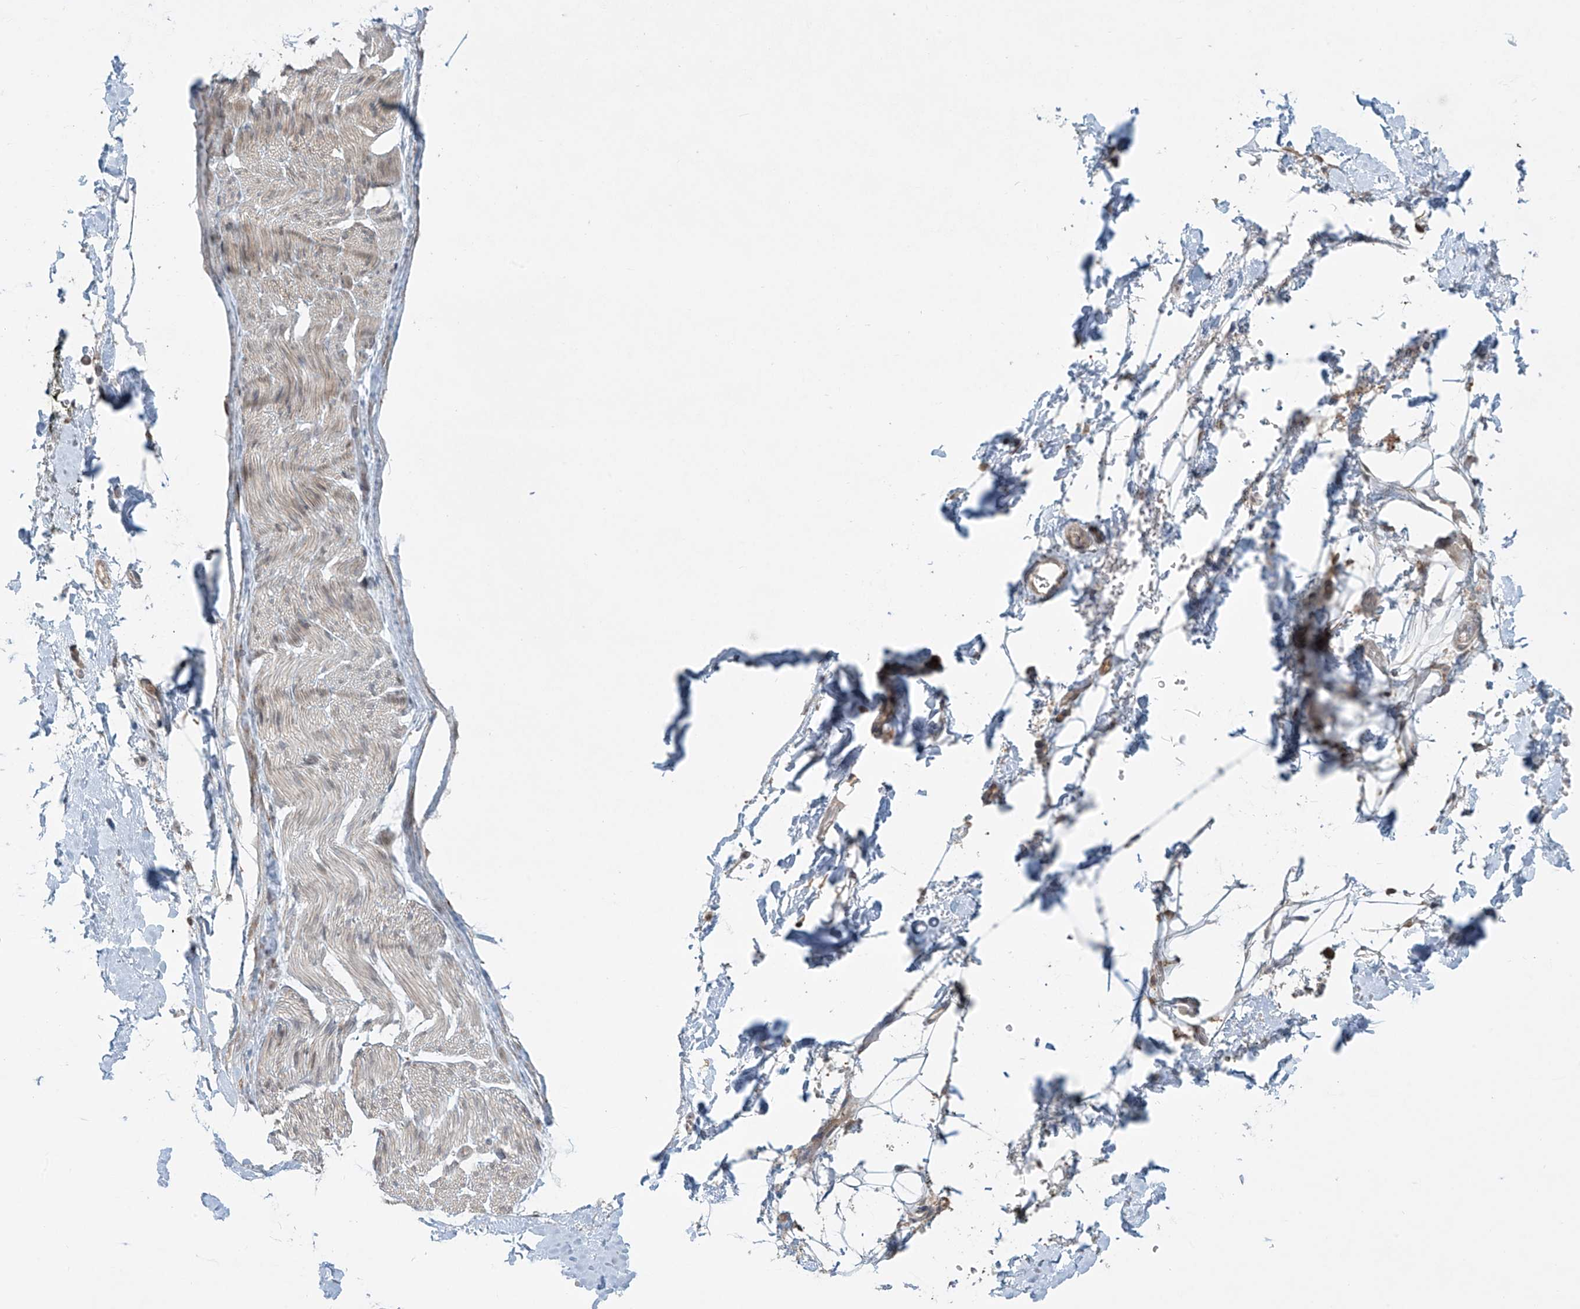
{"staining": {"intensity": "negative", "quantity": "none", "location": "none"}, "tissue": "adipose tissue", "cell_type": "Adipocytes", "image_type": "normal", "snomed": [{"axis": "morphology", "description": "Normal tissue, NOS"}, {"axis": "morphology", "description": "Adenocarcinoma, NOS"}, {"axis": "topography", "description": "Pancreas"}, {"axis": "topography", "description": "Peripheral nerve tissue"}], "caption": "The immunohistochemistry (IHC) image has no significant staining in adipocytes of adipose tissue.", "gene": "PPAT", "patient": {"sex": "male", "age": 59}}